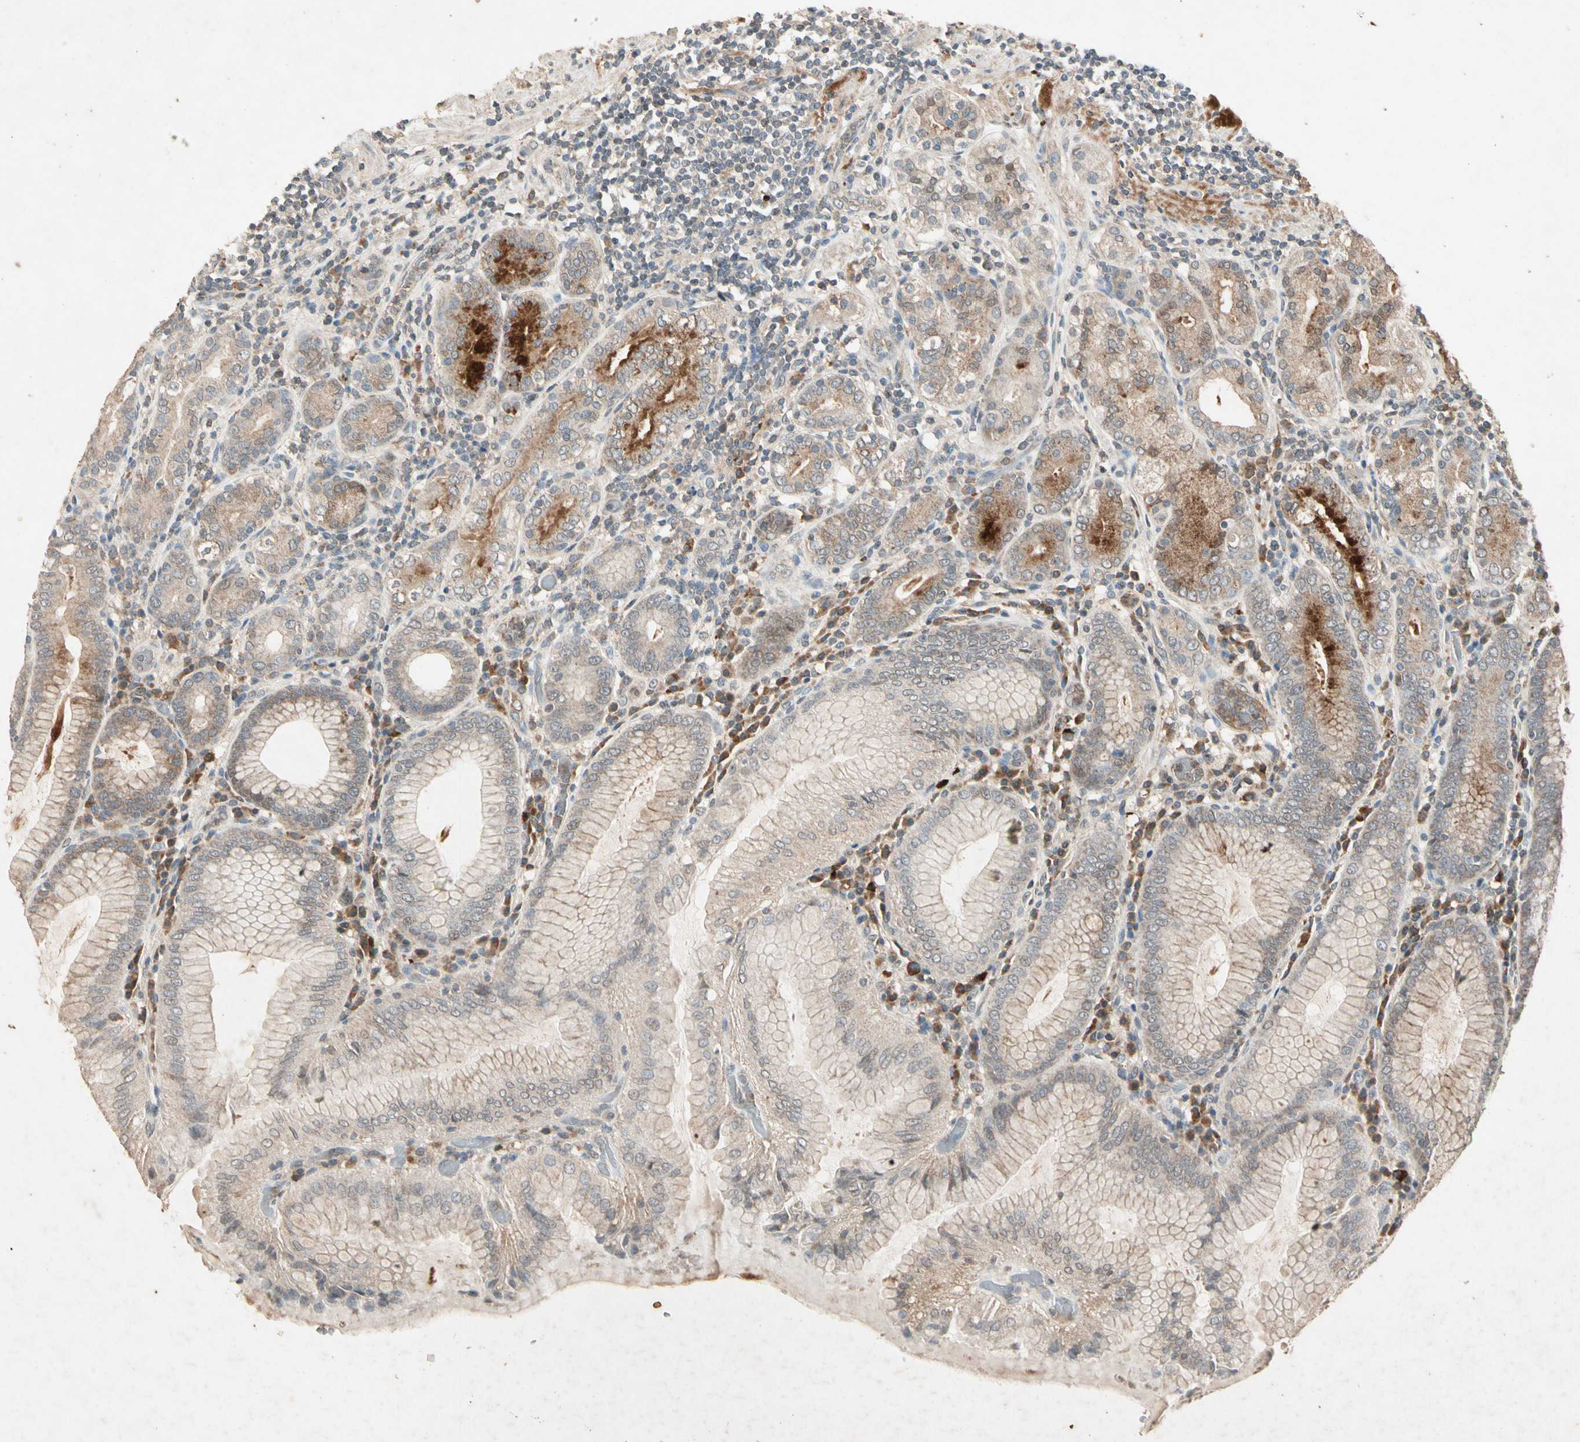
{"staining": {"intensity": "moderate", "quantity": ">75%", "location": "cytoplasmic/membranous"}, "tissue": "stomach", "cell_type": "Glandular cells", "image_type": "normal", "snomed": [{"axis": "morphology", "description": "Normal tissue, NOS"}, {"axis": "topography", "description": "Stomach, lower"}], "caption": "Moderate cytoplasmic/membranous protein expression is identified in about >75% of glandular cells in stomach.", "gene": "GPLD1", "patient": {"sex": "female", "age": 76}}